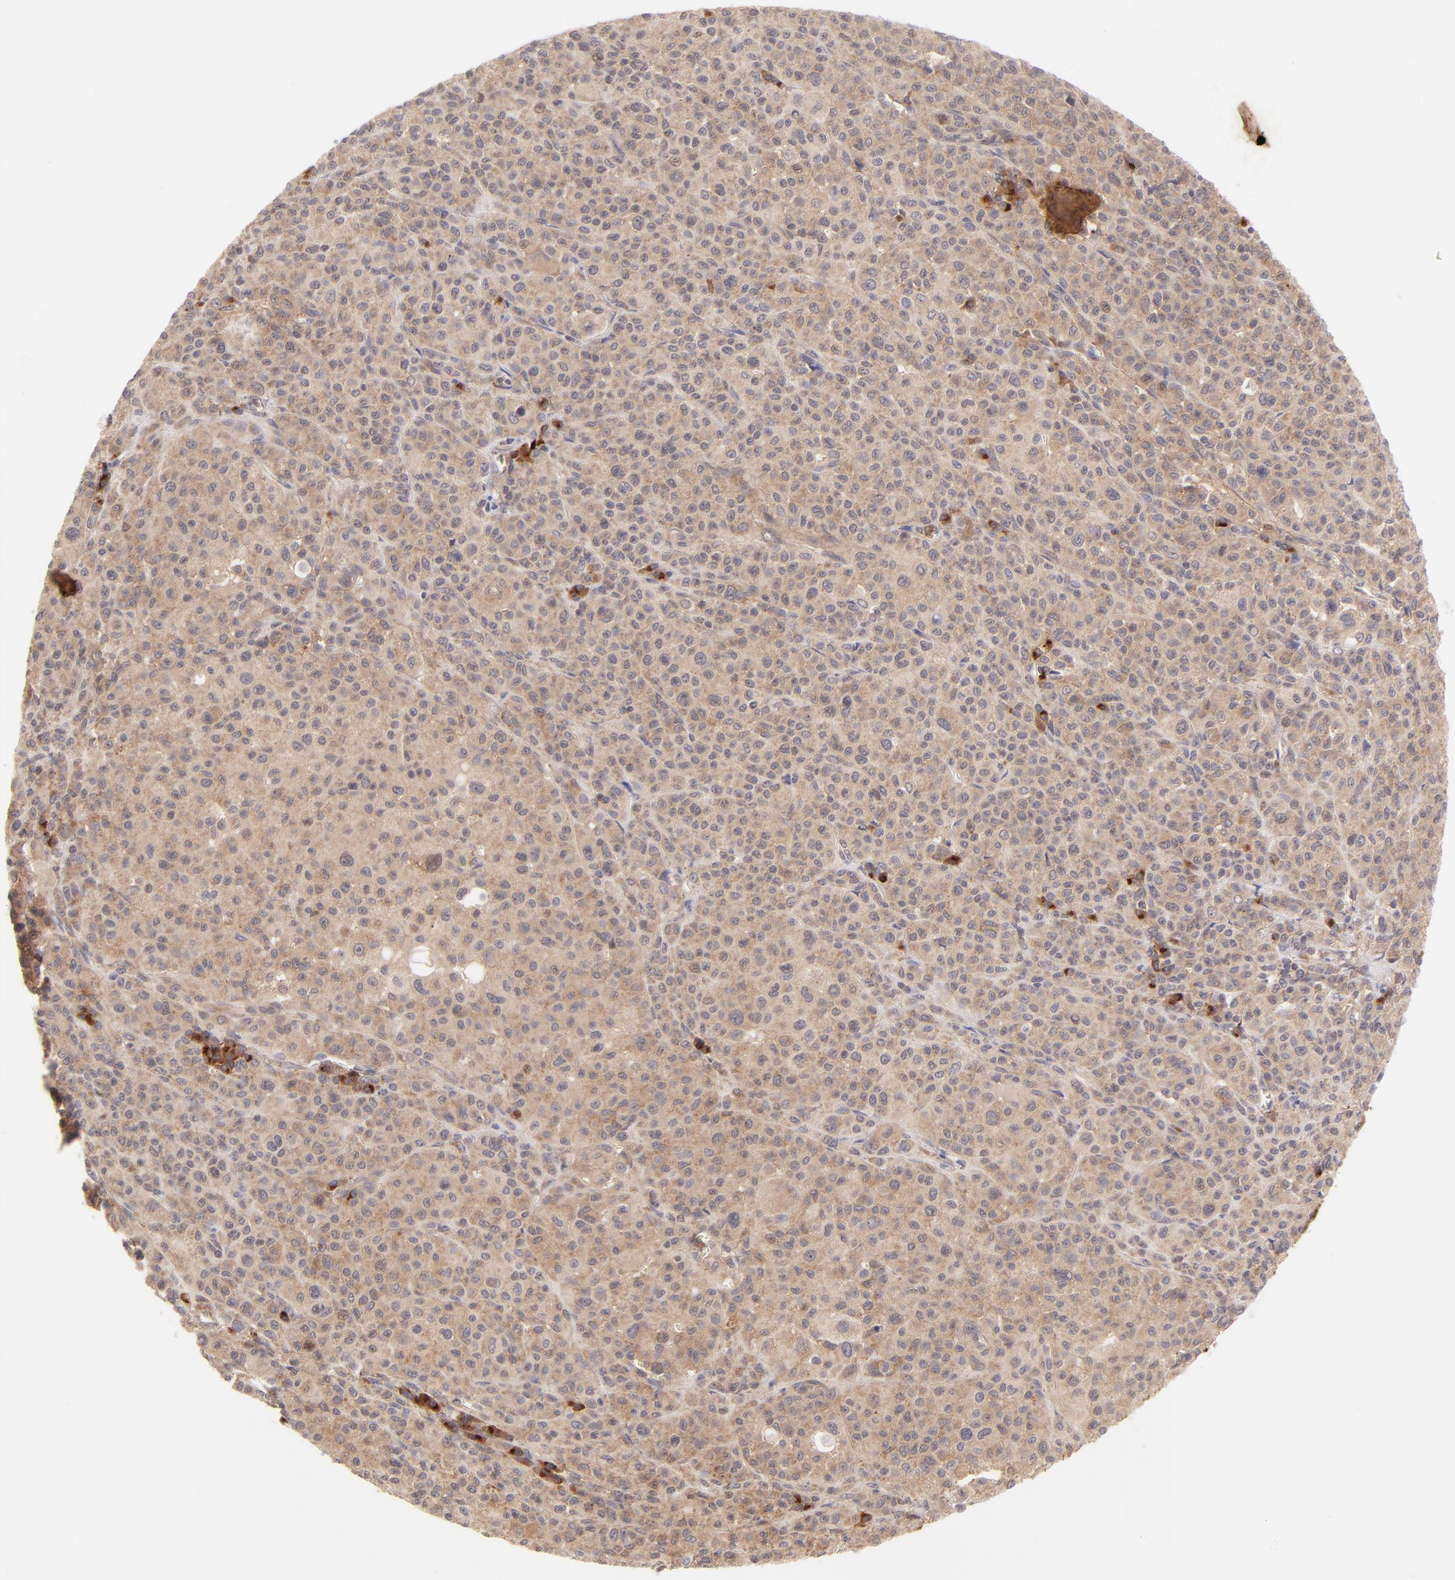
{"staining": {"intensity": "moderate", "quantity": ">75%", "location": "cytoplasmic/membranous"}, "tissue": "melanoma", "cell_type": "Tumor cells", "image_type": "cancer", "snomed": [{"axis": "morphology", "description": "Malignant melanoma, Metastatic site"}, {"axis": "topography", "description": "Skin"}], "caption": "Brown immunohistochemical staining in malignant melanoma (metastatic site) exhibits moderate cytoplasmic/membranous positivity in approximately >75% of tumor cells. Nuclei are stained in blue.", "gene": "TNRC6B", "patient": {"sex": "female", "age": 74}}